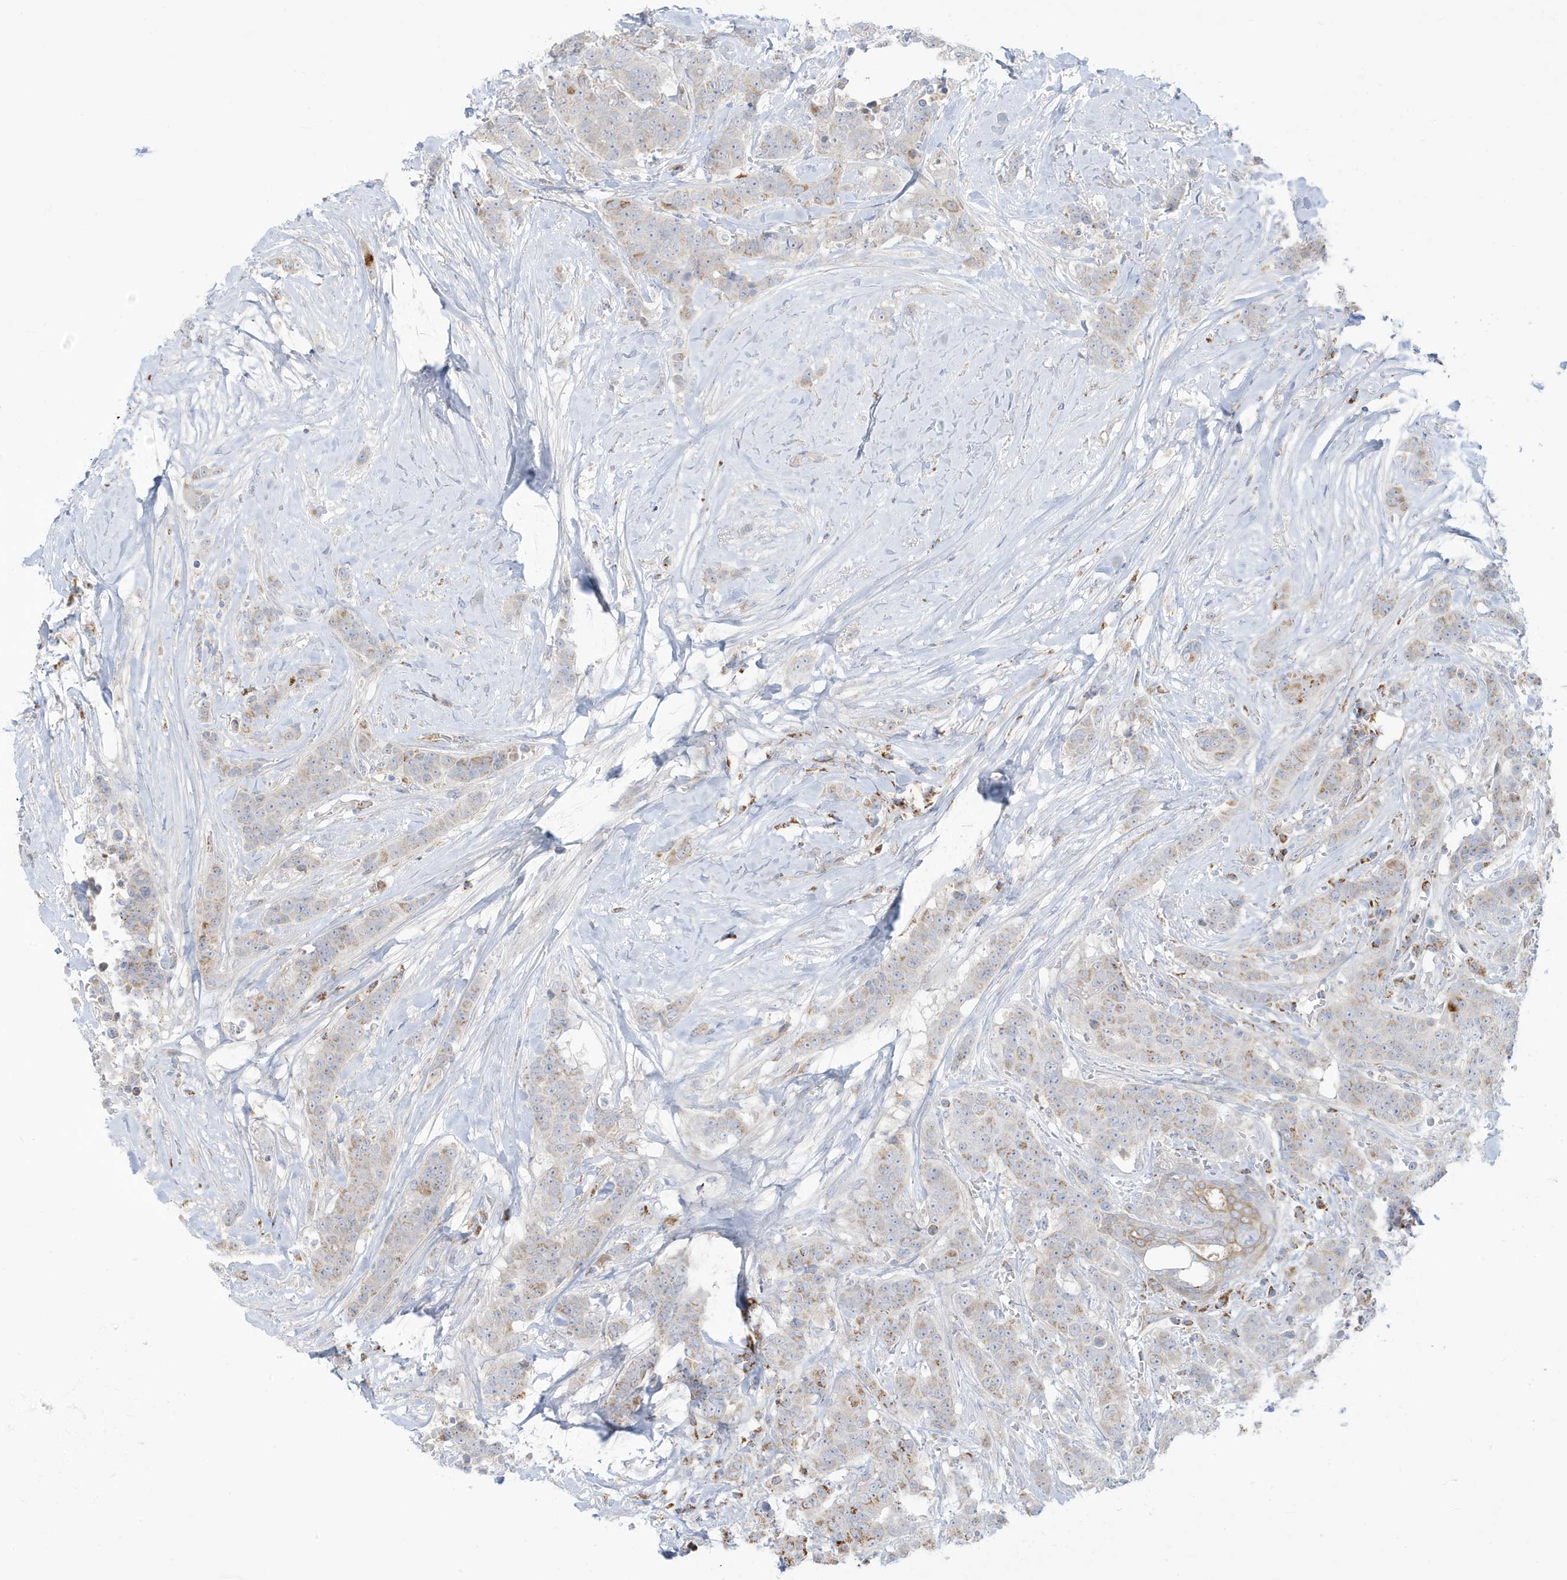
{"staining": {"intensity": "moderate", "quantity": "<25%", "location": "cytoplasmic/membranous"}, "tissue": "breast cancer", "cell_type": "Tumor cells", "image_type": "cancer", "snomed": [{"axis": "morphology", "description": "Duct carcinoma"}, {"axis": "topography", "description": "Breast"}], "caption": "Immunohistochemical staining of human breast cancer (infiltrating ductal carcinoma) demonstrates moderate cytoplasmic/membranous protein positivity in about <25% of tumor cells. The staining was performed using DAB, with brown indicating positive protein expression. Nuclei are stained blue with hematoxylin.", "gene": "IFT57", "patient": {"sex": "female", "age": 40}}